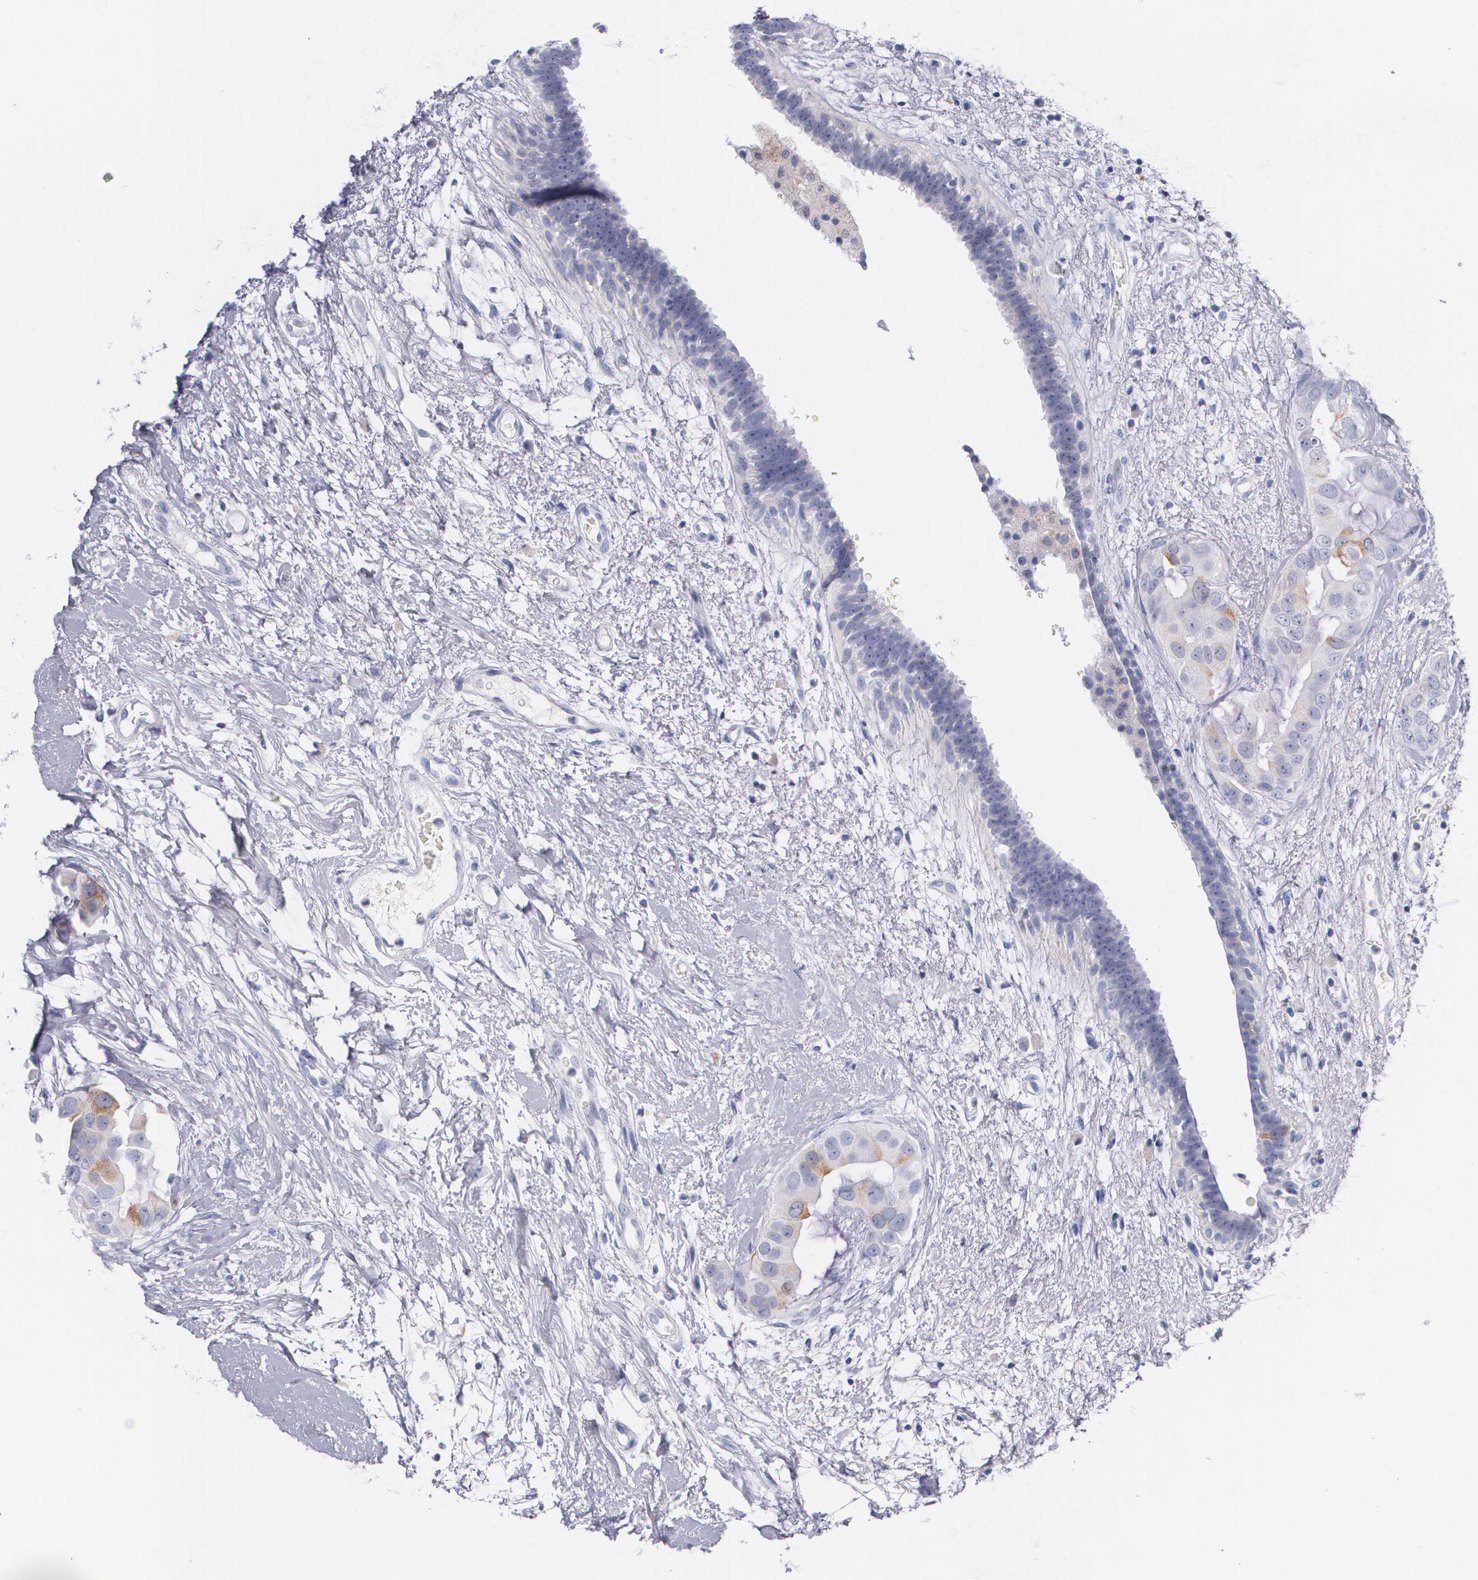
{"staining": {"intensity": "moderate", "quantity": "<25%", "location": "cytoplasmic/membranous"}, "tissue": "breast cancer", "cell_type": "Tumor cells", "image_type": "cancer", "snomed": [{"axis": "morphology", "description": "Duct carcinoma"}, {"axis": "topography", "description": "Breast"}], "caption": "Immunohistochemistry of breast cancer reveals low levels of moderate cytoplasmic/membranous staining in approximately <25% of tumor cells. (DAB IHC with brightfield microscopy, high magnification).", "gene": "HMMR", "patient": {"sex": "female", "age": 40}}